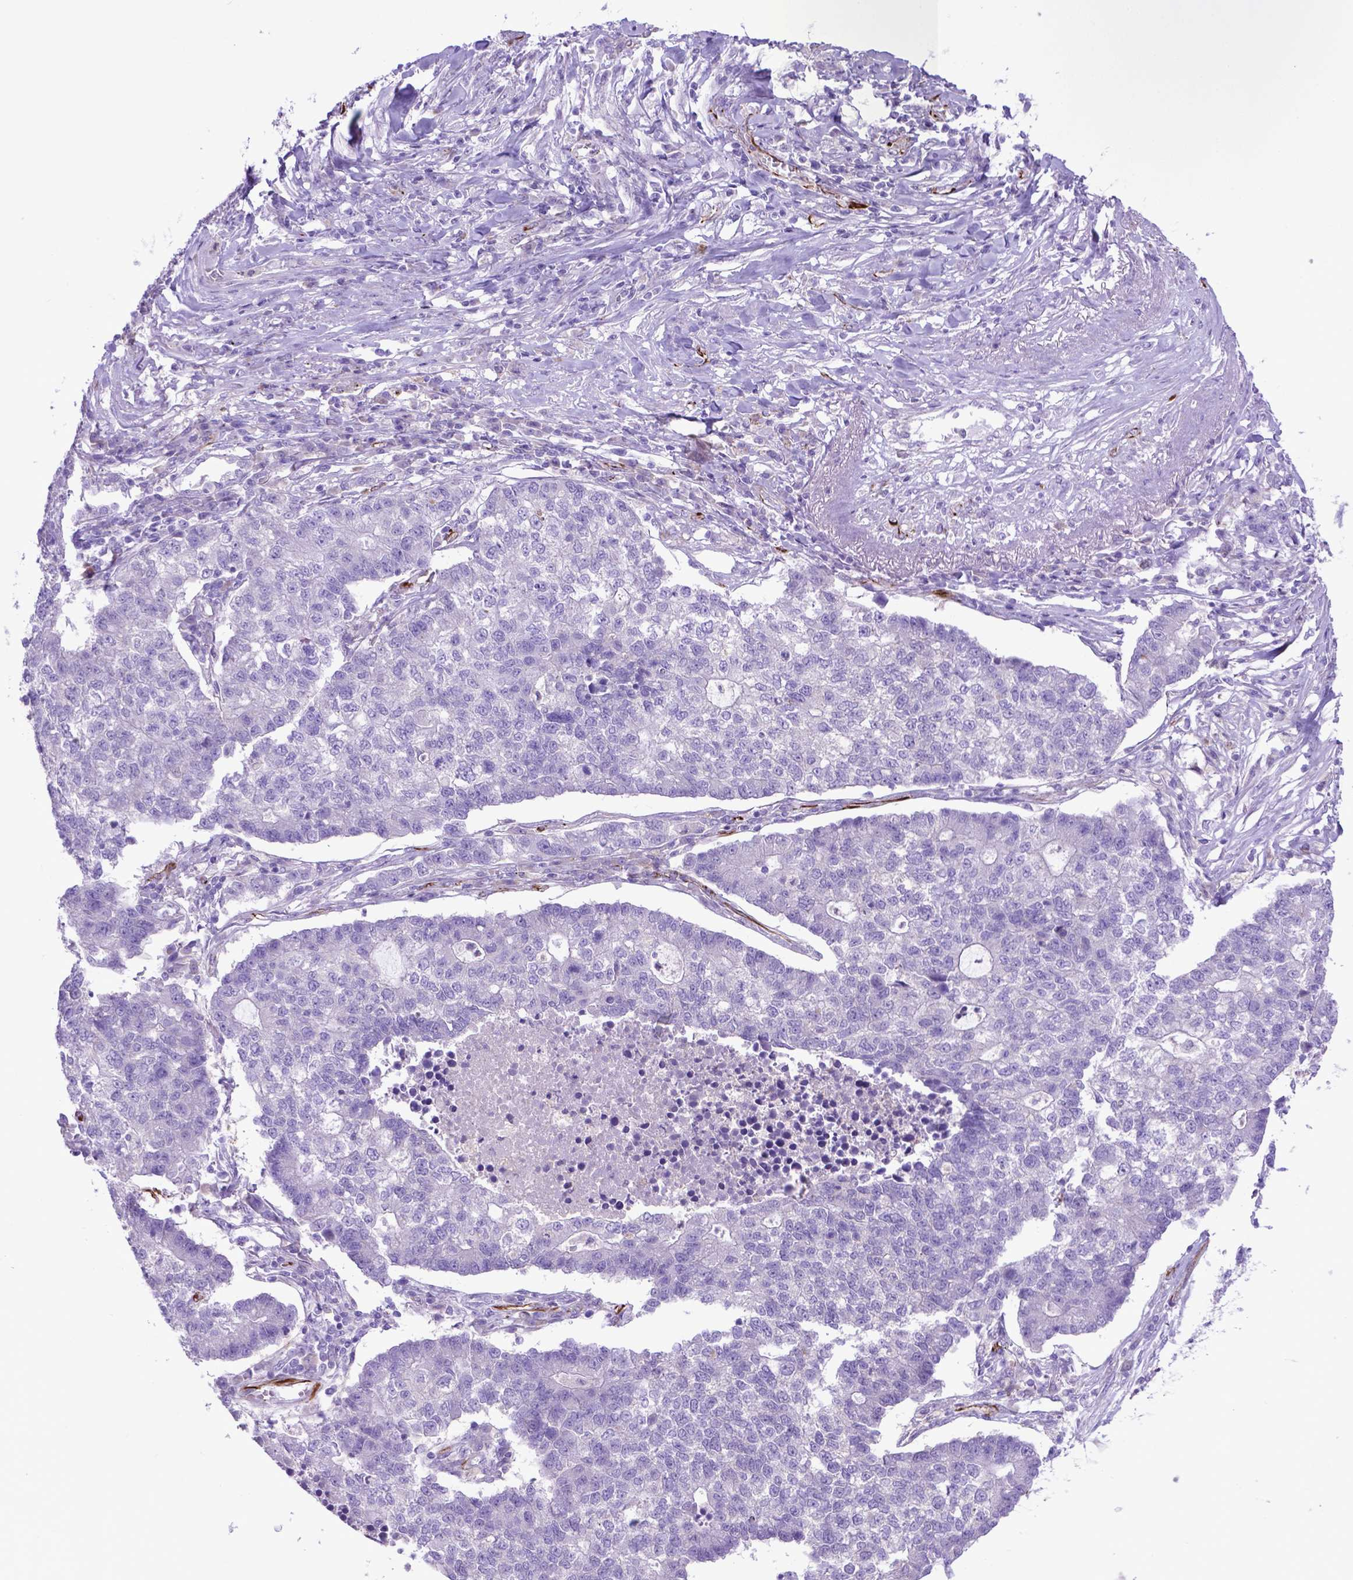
{"staining": {"intensity": "negative", "quantity": "none", "location": "none"}, "tissue": "lung cancer", "cell_type": "Tumor cells", "image_type": "cancer", "snomed": [{"axis": "morphology", "description": "Adenocarcinoma, NOS"}, {"axis": "topography", "description": "Lung"}], "caption": "DAB immunohistochemical staining of lung cancer (adenocarcinoma) shows no significant staining in tumor cells.", "gene": "LZTR1", "patient": {"sex": "male", "age": 57}}